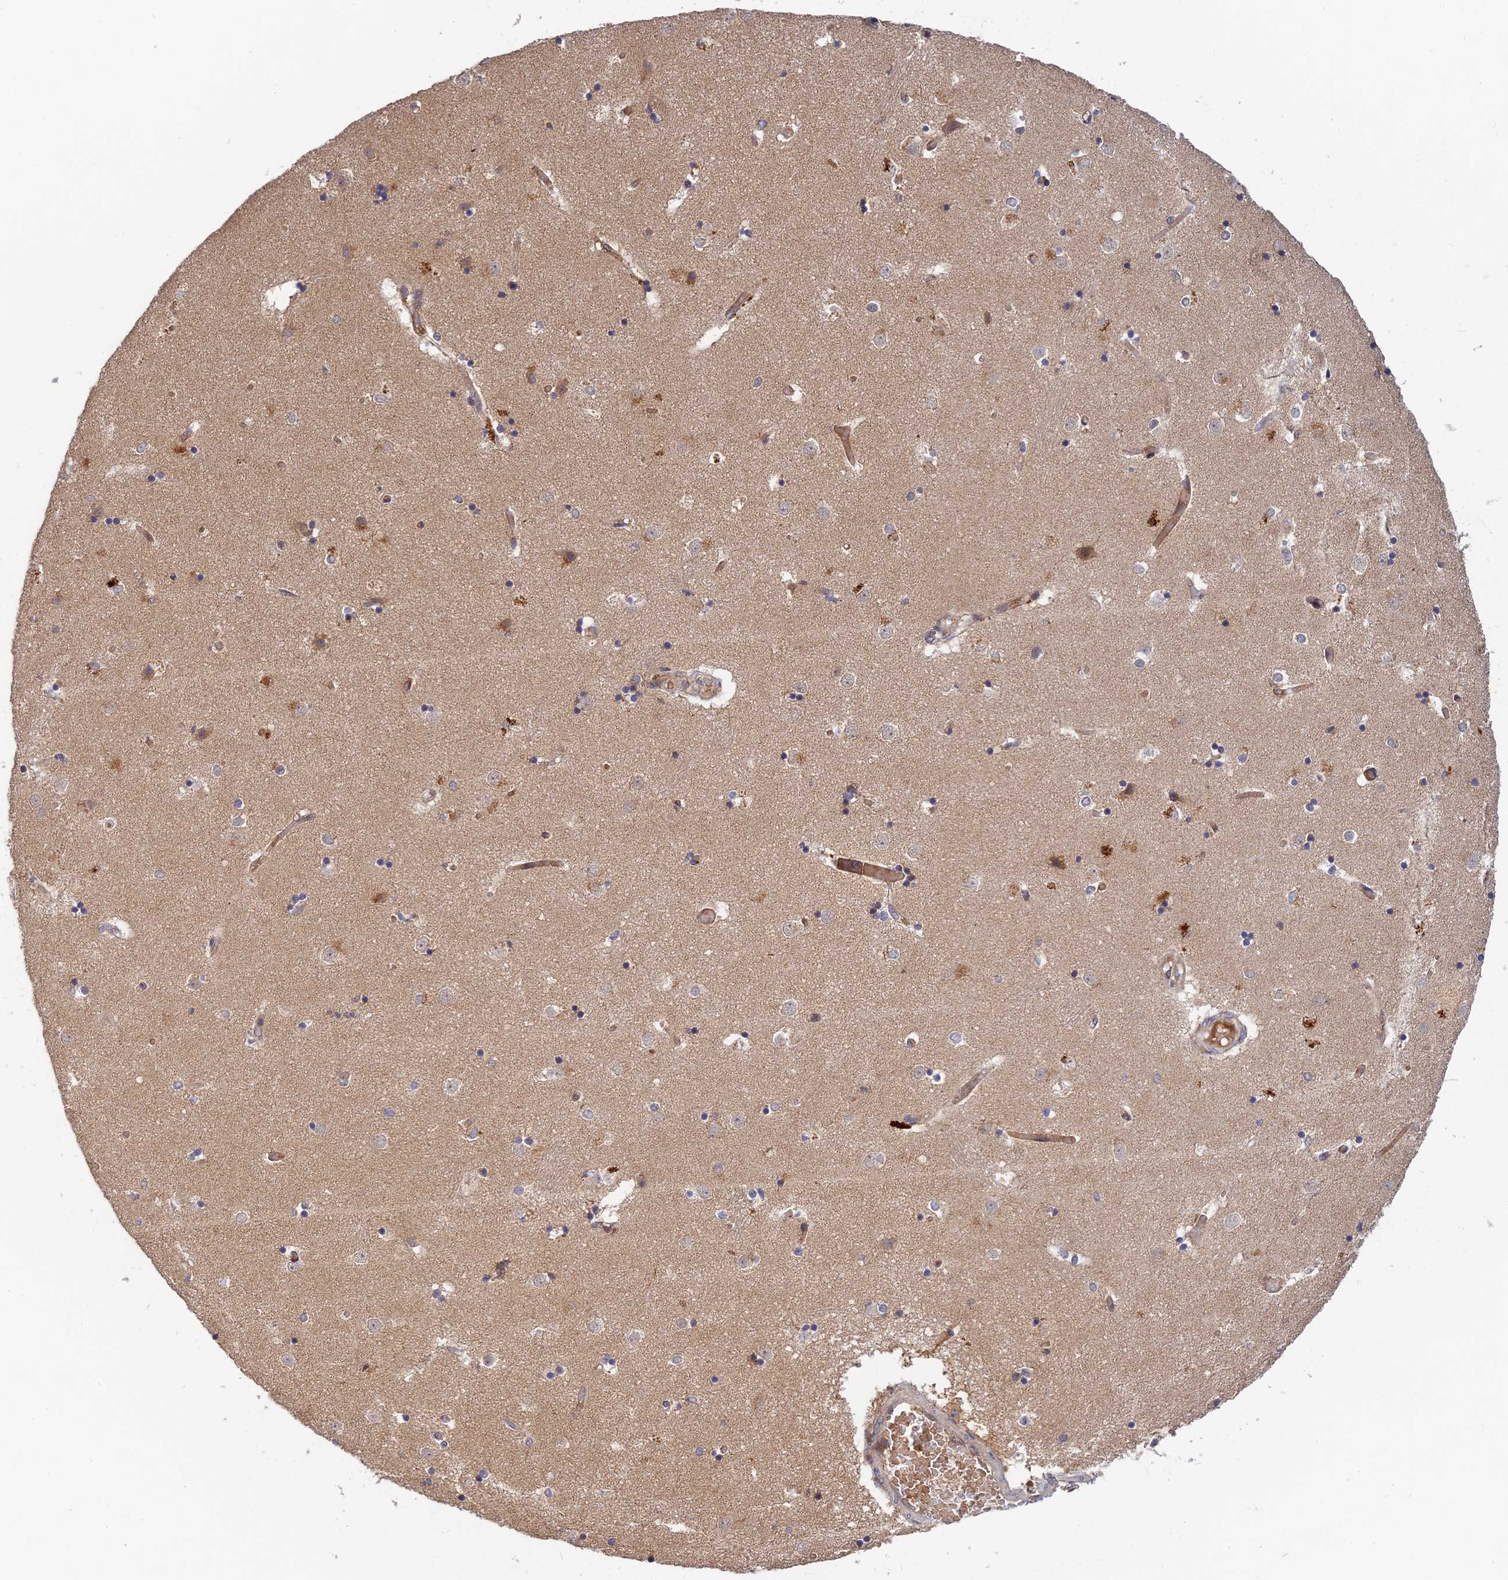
{"staining": {"intensity": "weak", "quantity": "<25%", "location": "cytoplasmic/membranous"}, "tissue": "caudate", "cell_type": "Glial cells", "image_type": "normal", "snomed": [{"axis": "morphology", "description": "Normal tissue, NOS"}, {"axis": "topography", "description": "Lateral ventricle wall"}], "caption": "An IHC histopathology image of unremarkable caudate is shown. There is no staining in glial cells of caudate.", "gene": "FAM151B", "patient": {"sex": "female", "age": 52}}